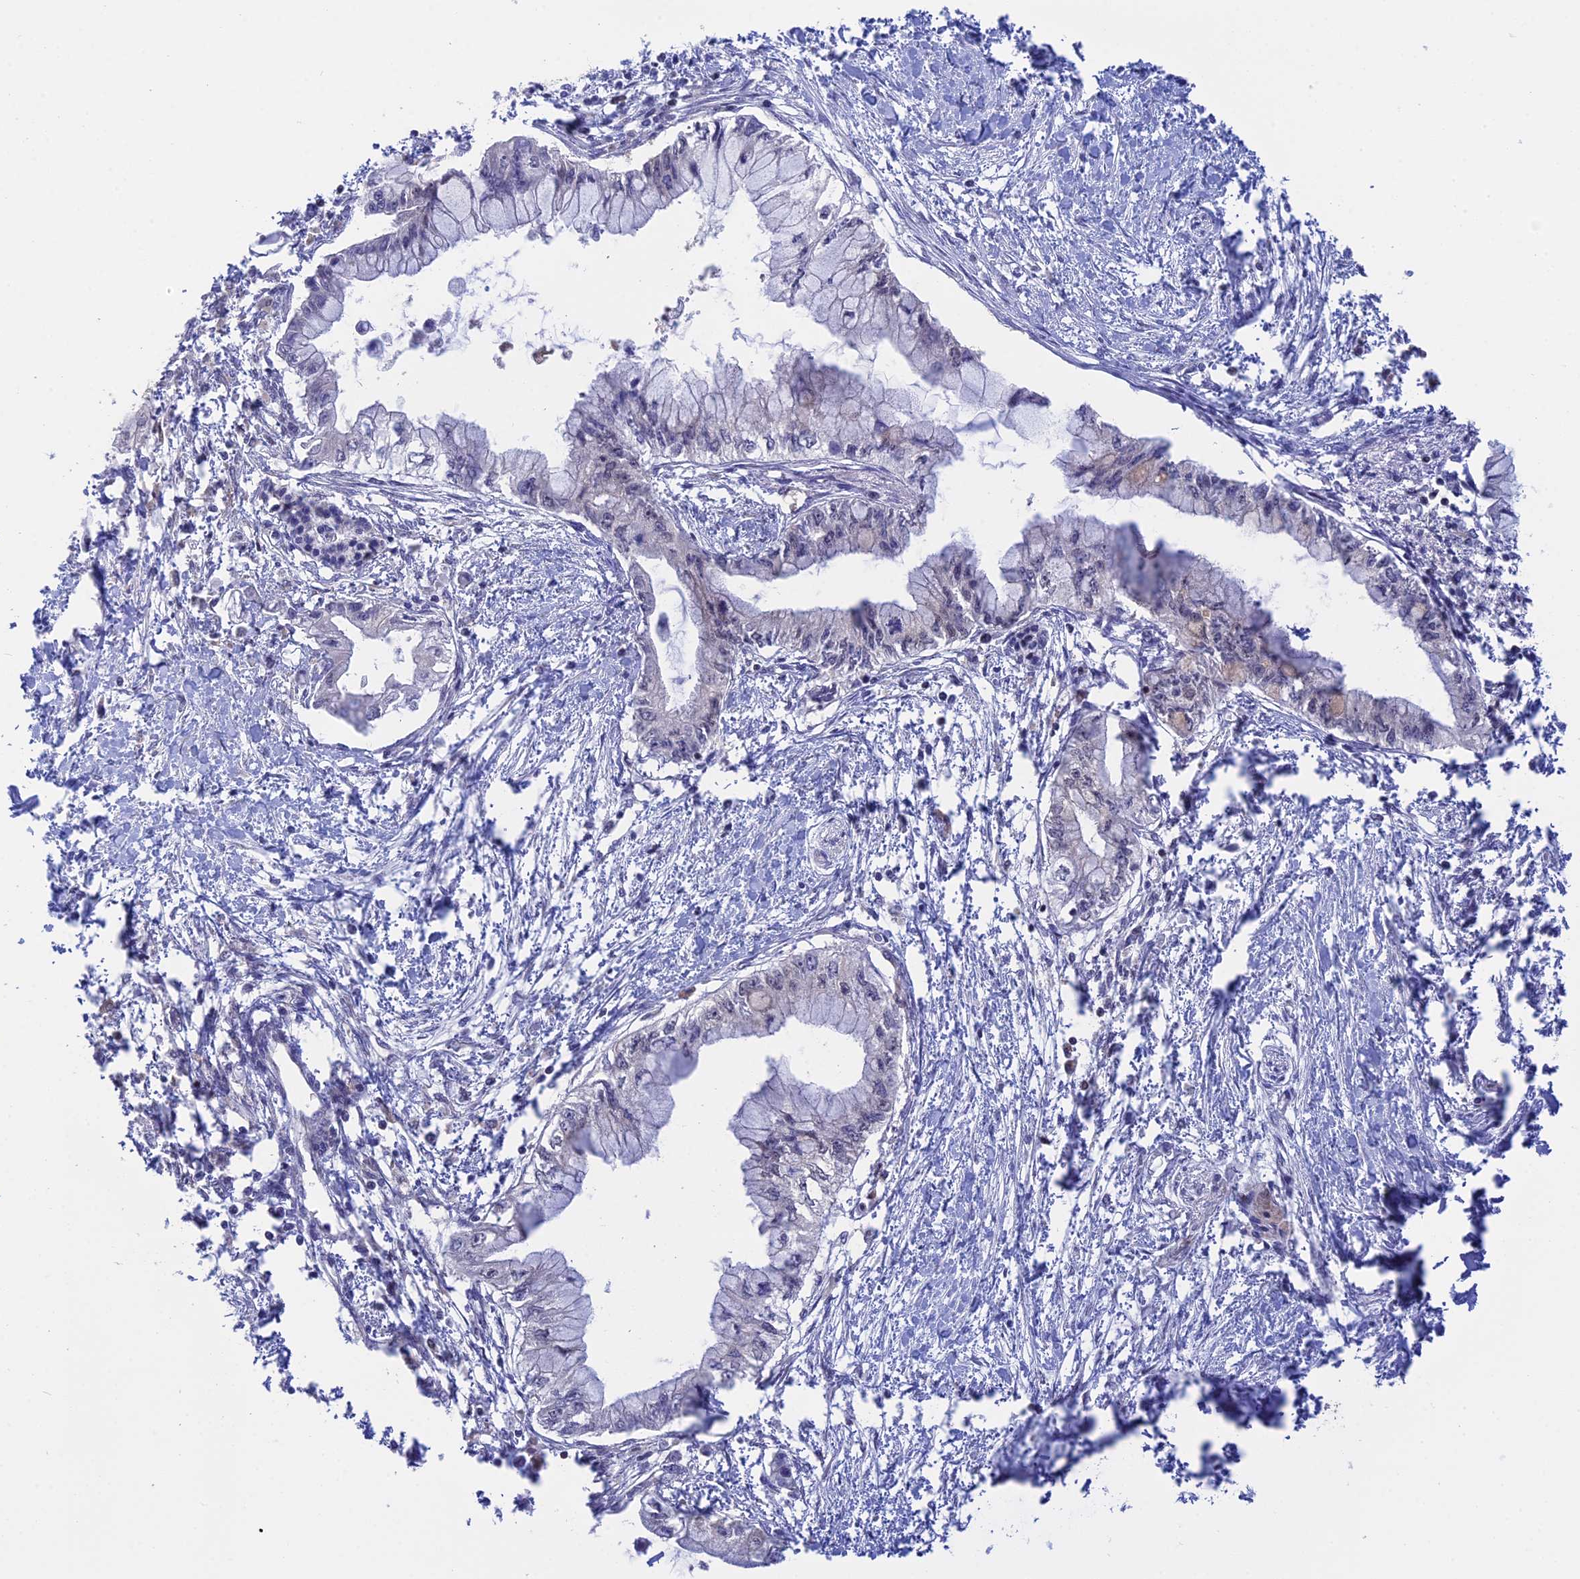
{"staining": {"intensity": "negative", "quantity": "none", "location": "none"}, "tissue": "pancreatic cancer", "cell_type": "Tumor cells", "image_type": "cancer", "snomed": [{"axis": "morphology", "description": "Adenocarcinoma, NOS"}, {"axis": "topography", "description": "Pancreas"}], "caption": "Tumor cells are negative for brown protein staining in pancreatic cancer.", "gene": "GSKIP", "patient": {"sex": "male", "age": 48}}